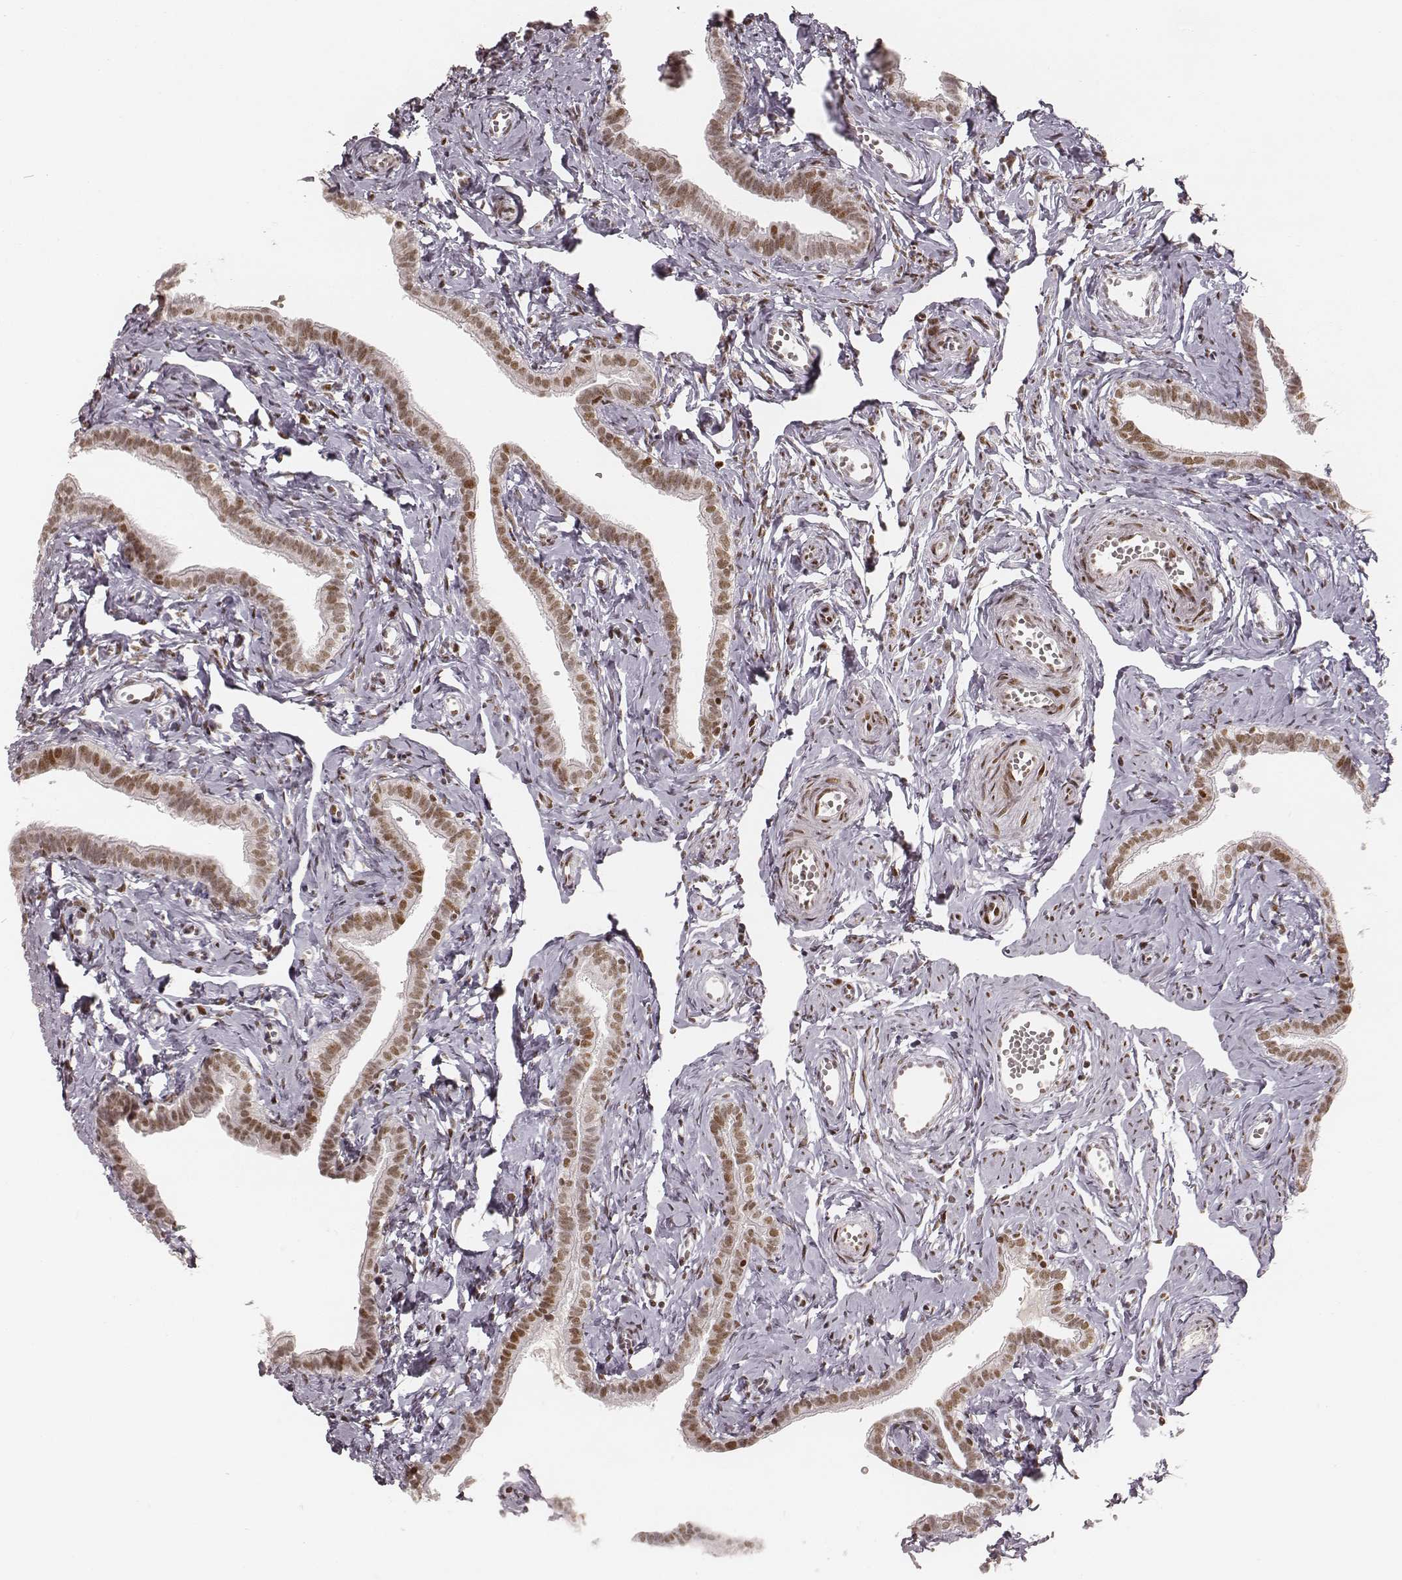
{"staining": {"intensity": "moderate", "quantity": ">75%", "location": "nuclear"}, "tissue": "fallopian tube", "cell_type": "Glandular cells", "image_type": "normal", "snomed": [{"axis": "morphology", "description": "Normal tissue, NOS"}, {"axis": "topography", "description": "Fallopian tube"}], "caption": "This photomicrograph exhibits IHC staining of normal human fallopian tube, with medium moderate nuclear expression in approximately >75% of glandular cells.", "gene": "HNRNPC", "patient": {"sex": "female", "age": 41}}